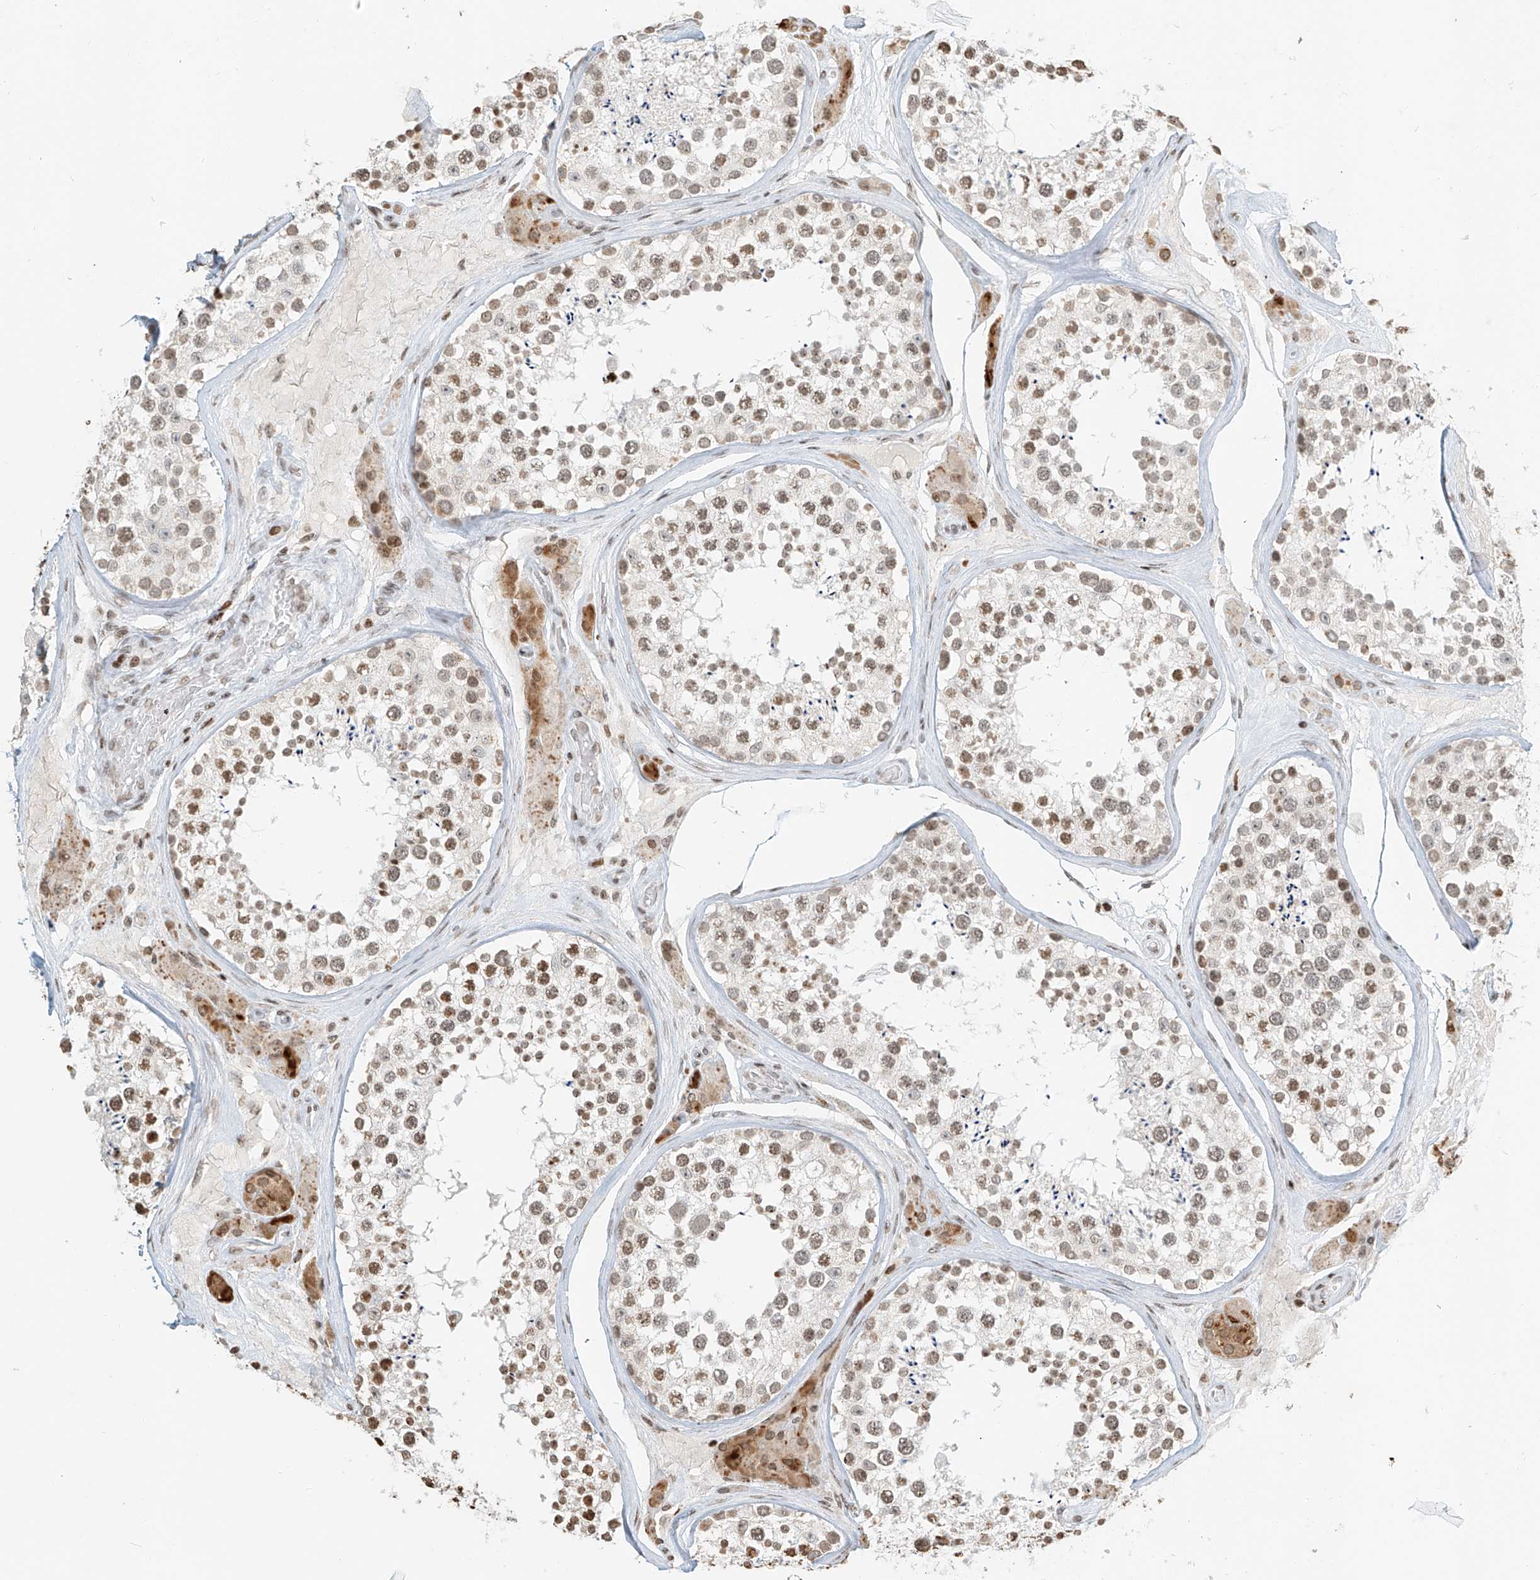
{"staining": {"intensity": "moderate", "quantity": ">75%", "location": "nuclear"}, "tissue": "testis", "cell_type": "Cells in seminiferous ducts", "image_type": "normal", "snomed": [{"axis": "morphology", "description": "Normal tissue, NOS"}, {"axis": "topography", "description": "Testis"}], "caption": "DAB (3,3'-diaminobenzidine) immunohistochemical staining of unremarkable human testis displays moderate nuclear protein positivity in approximately >75% of cells in seminiferous ducts. The staining is performed using DAB brown chromogen to label protein expression. The nuclei are counter-stained blue using hematoxylin.", "gene": "C17orf58", "patient": {"sex": "male", "age": 46}}